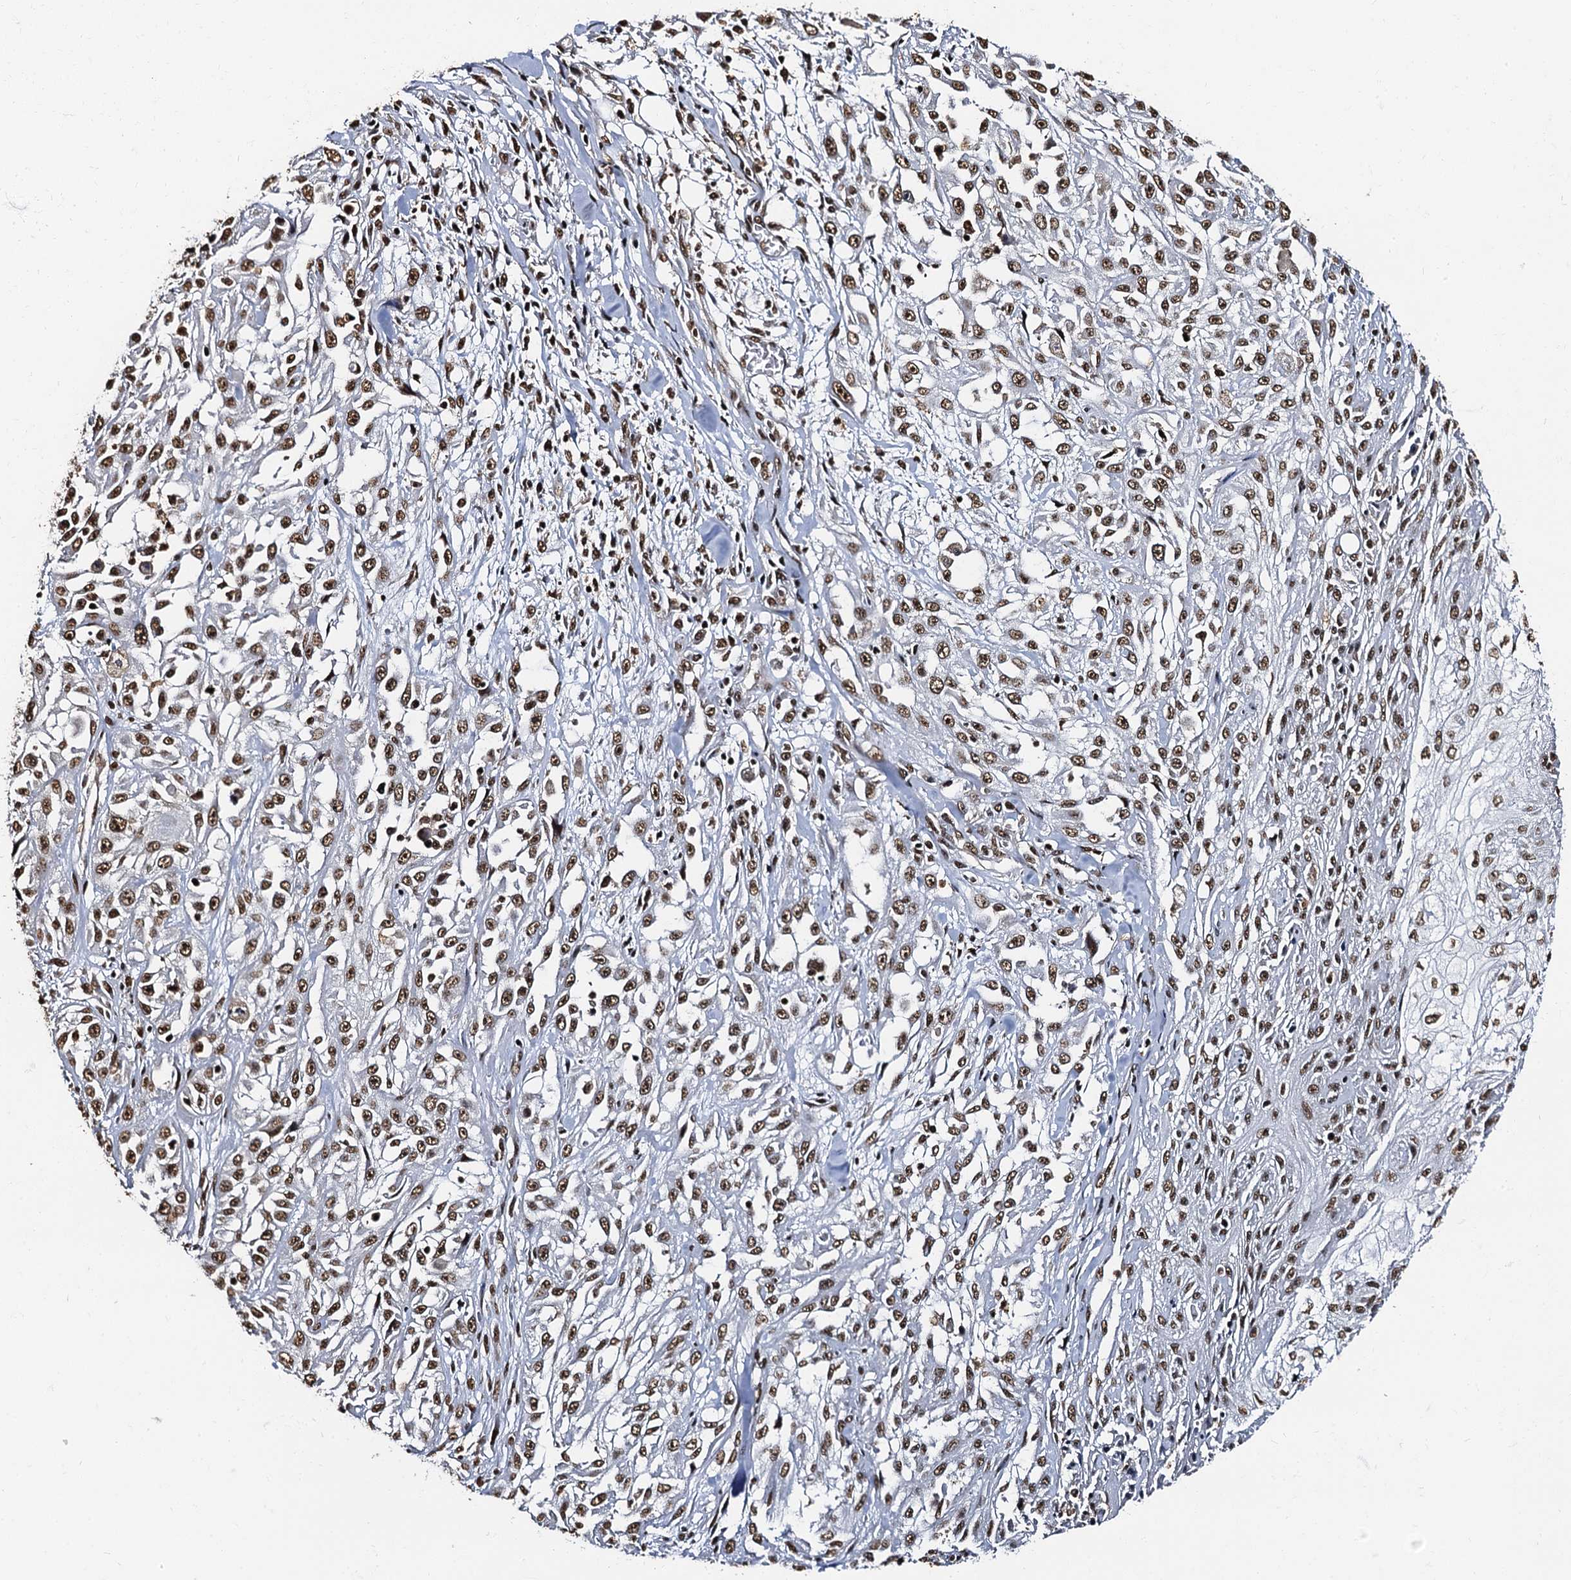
{"staining": {"intensity": "moderate", "quantity": ">75%", "location": "nuclear"}, "tissue": "skin cancer", "cell_type": "Tumor cells", "image_type": "cancer", "snomed": [{"axis": "morphology", "description": "Squamous cell carcinoma, NOS"}, {"axis": "morphology", "description": "Squamous cell carcinoma, metastatic, NOS"}, {"axis": "topography", "description": "Skin"}, {"axis": "topography", "description": "Lymph node"}], "caption": "Moderate nuclear protein positivity is present in approximately >75% of tumor cells in skin cancer.", "gene": "SNRPD2", "patient": {"sex": "male", "age": 75}}